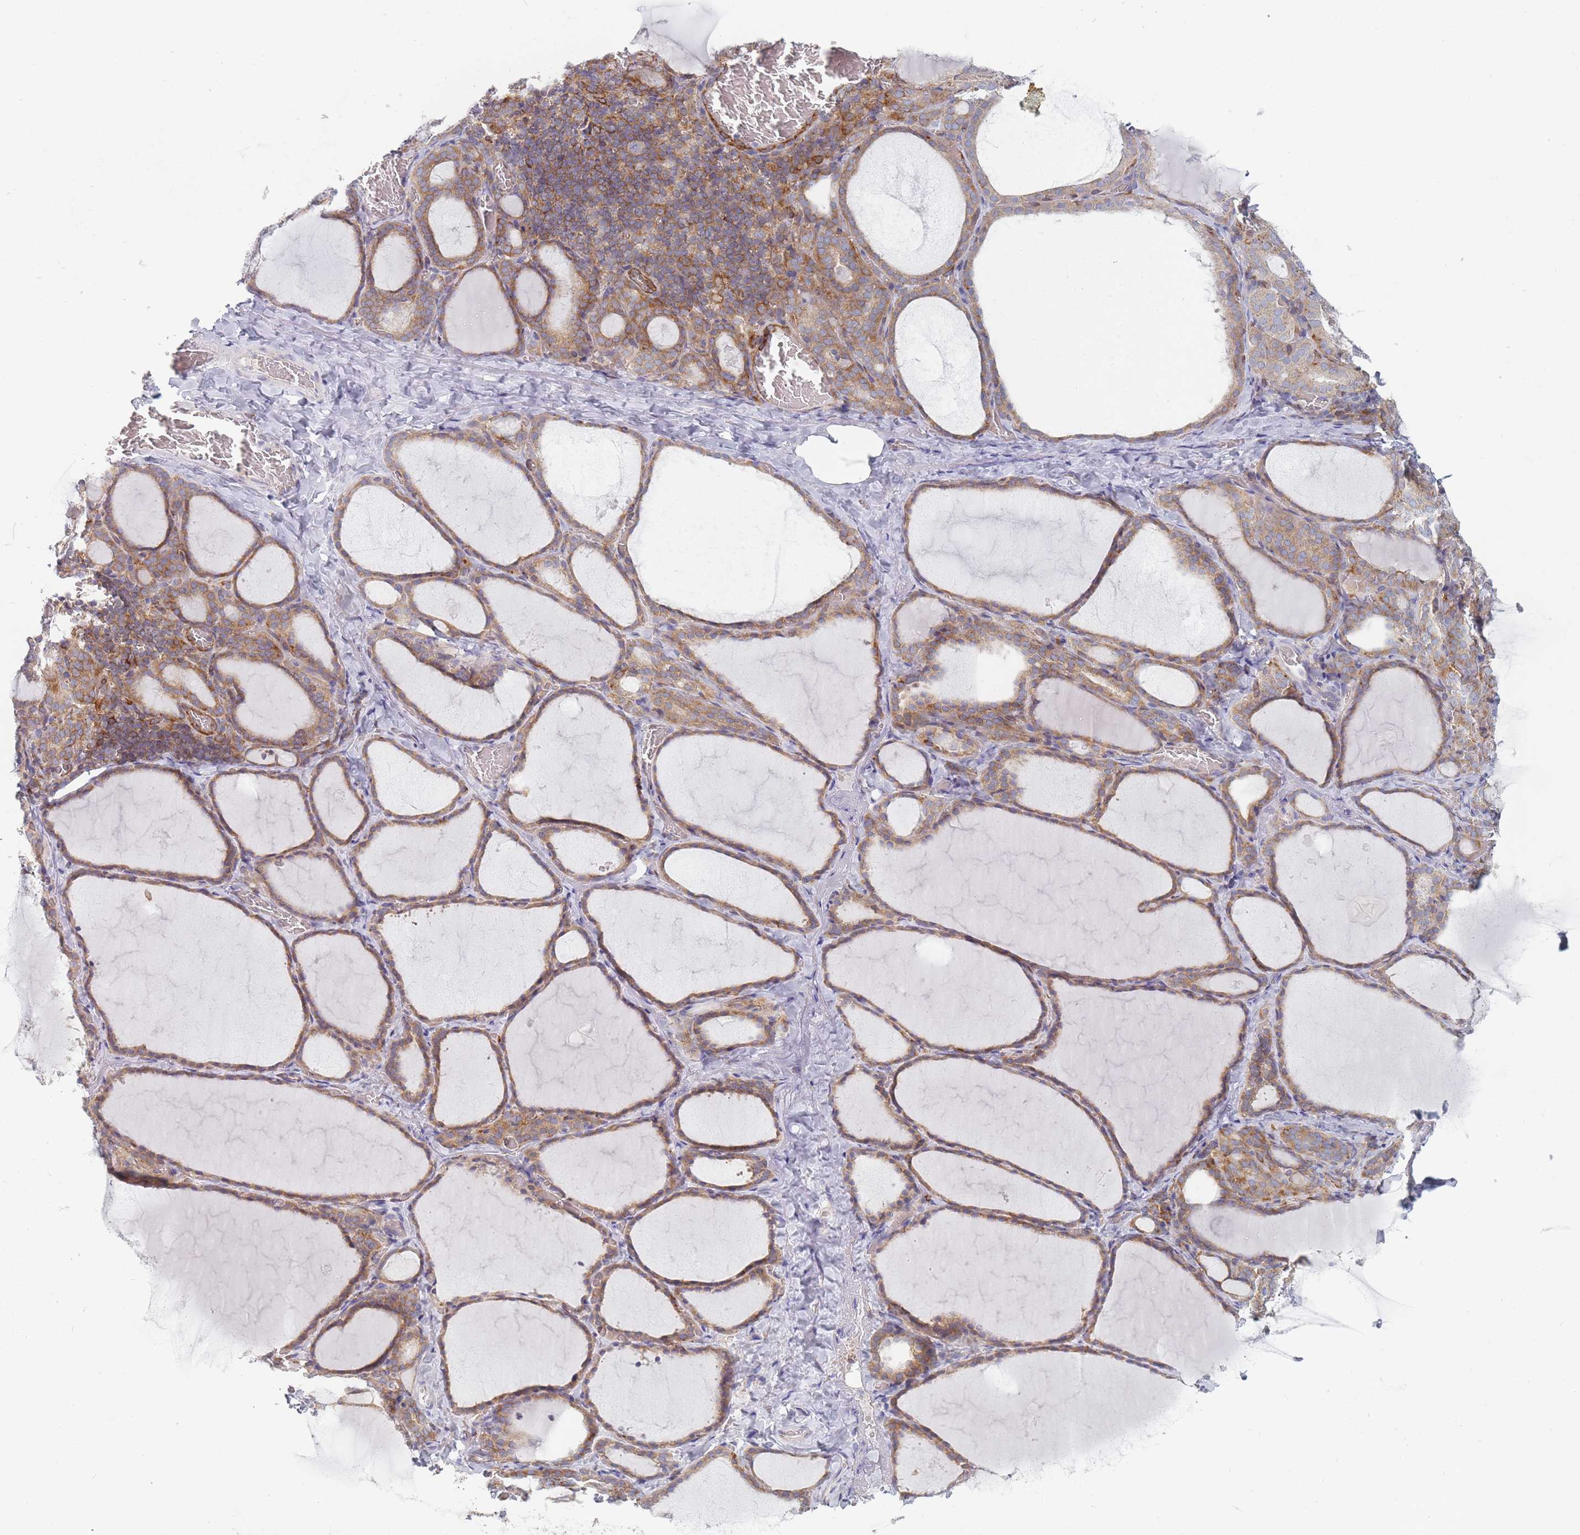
{"staining": {"intensity": "moderate", "quantity": ">75%", "location": "cytoplasmic/membranous"}, "tissue": "thyroid gland", "cell_type": "Glandular cells", "image_type": "normal", "snomed": [{"axis": "morphology", "description": "Normal tissue, NOS"}, {"axis": "topography", "description": "Thyroid gland"}], "caption": "DAB (3,3'-diaminobenzidine) immunohistochemical staining of benign human thyroid gland demonstrates moderate cytoplasmic/membranous protein staining in approximately >75% of glandular cells. The protein is shown in brown color, while the nuclei are stained blue.", "gene": "MAP1S", "patient": {"sex": "female", "age": 39}}